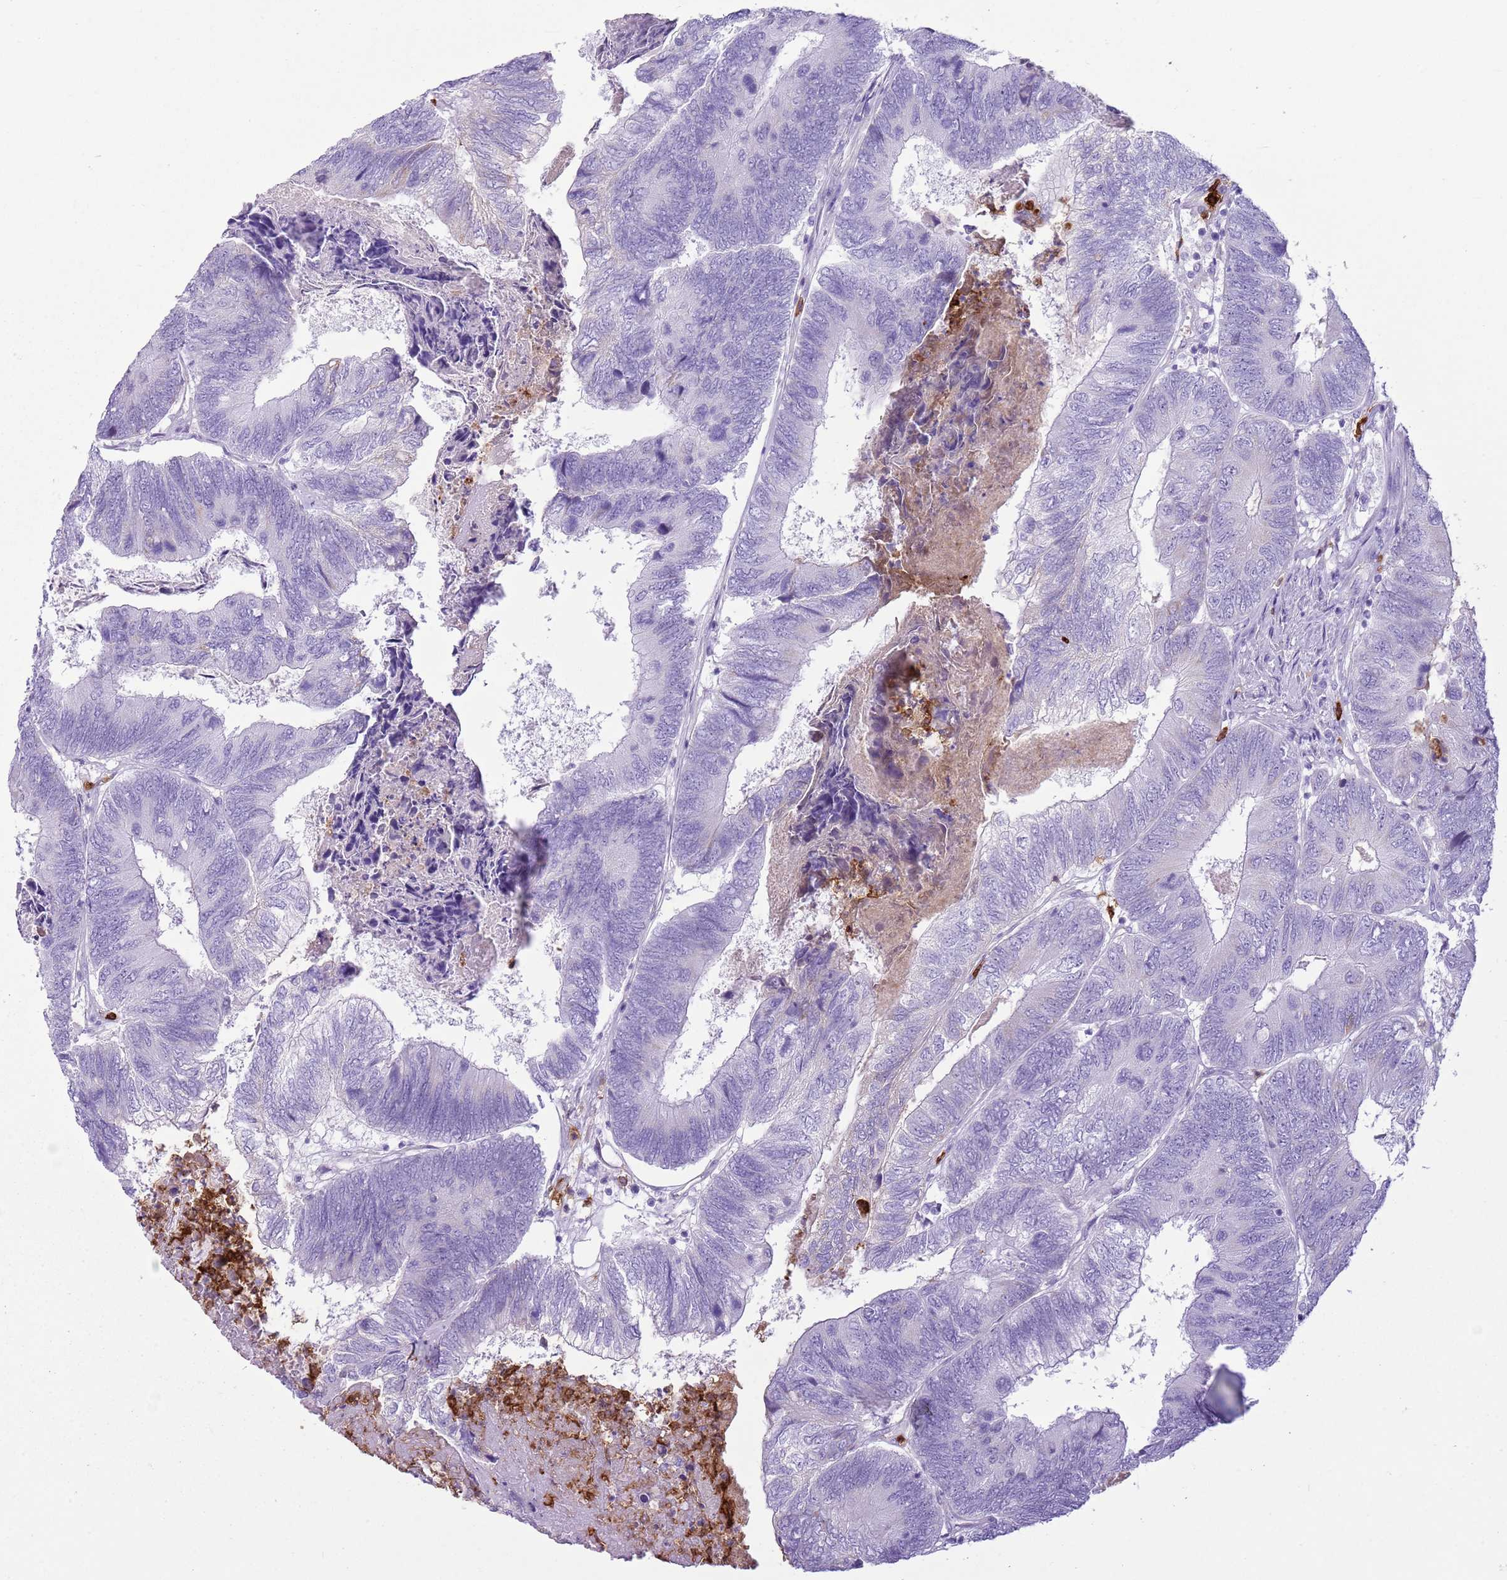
{"staining": {"intensity": "negative", "quantity": "none", "location": "none"}, "tissue": "colorectal cancer", "cell_type": "Tumor cells", "image_type": "cancer", "snomed": [{"axis": "morphology", "description": "Adenocarcinoma, NOS"}, {"axis": "topography", "description": "Colon"}], "caption": "Human adenocarcinoma (colorectal) stained for a protein using IHC exhibits no staining in tumor cells.", "gene": "CD177", "patient": {"sex": "female", "age": 67}}